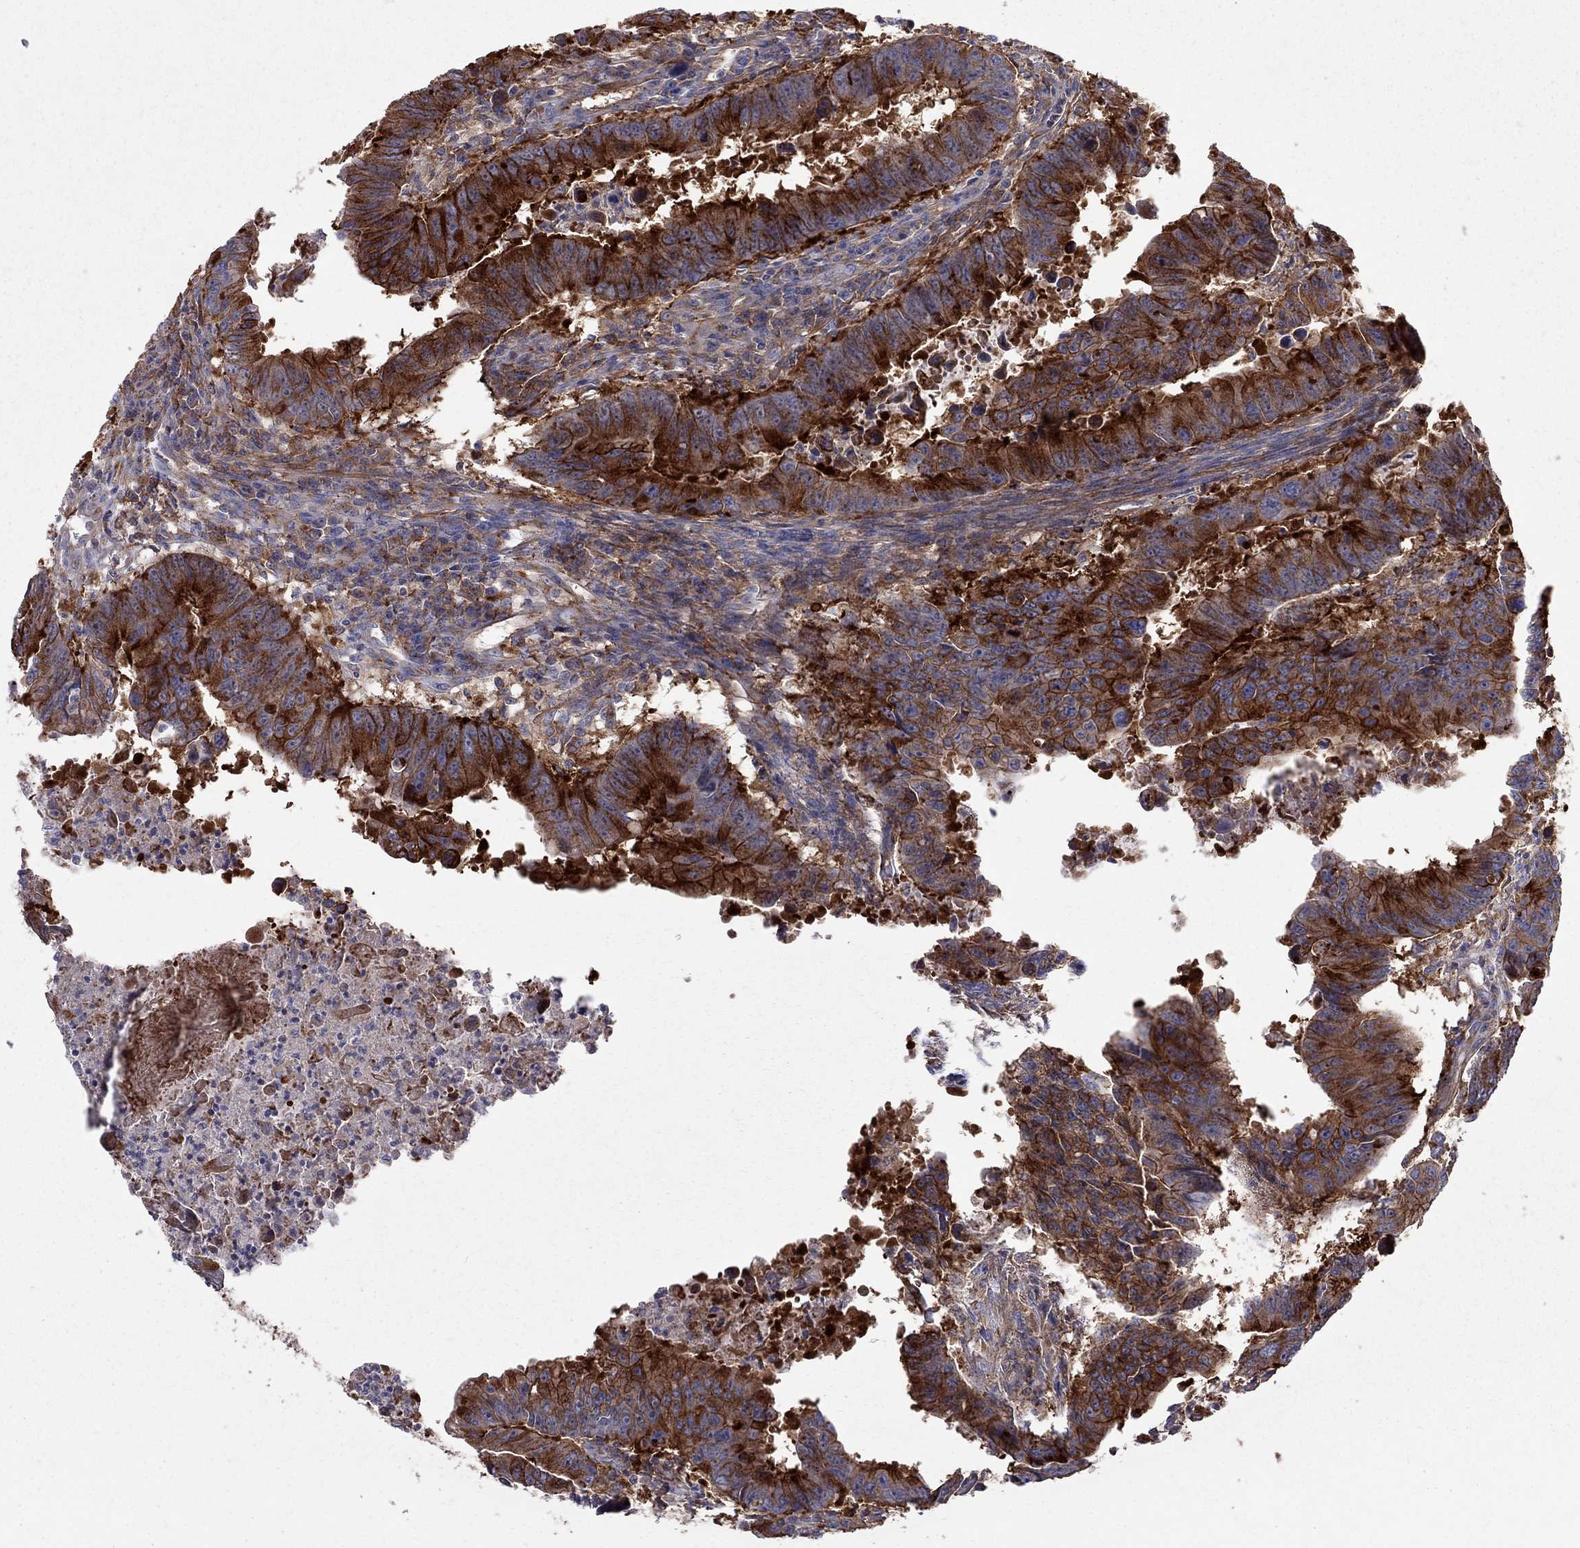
{"staining": {"intensity": "strong", "quantity": ">75%", "location": "cytoplasmic/membranous"}, "tissue": "colorectal cancer", "cell_type": "Tumor cells", "image_type": "cancer", "snomed": [{"axis": "morphology", "description": "Adenocarcinoma, NOS"}, {"axis": "topography", "description": "Colon"}], "caption": "Immunohistochemical staining of colorectal cancer shows high levels of strong cytoplasmic/membranous staining in about >75% of tumor cells.", "gene": "EIF4E3", "patient": {"sex": "female", "age": 87}}